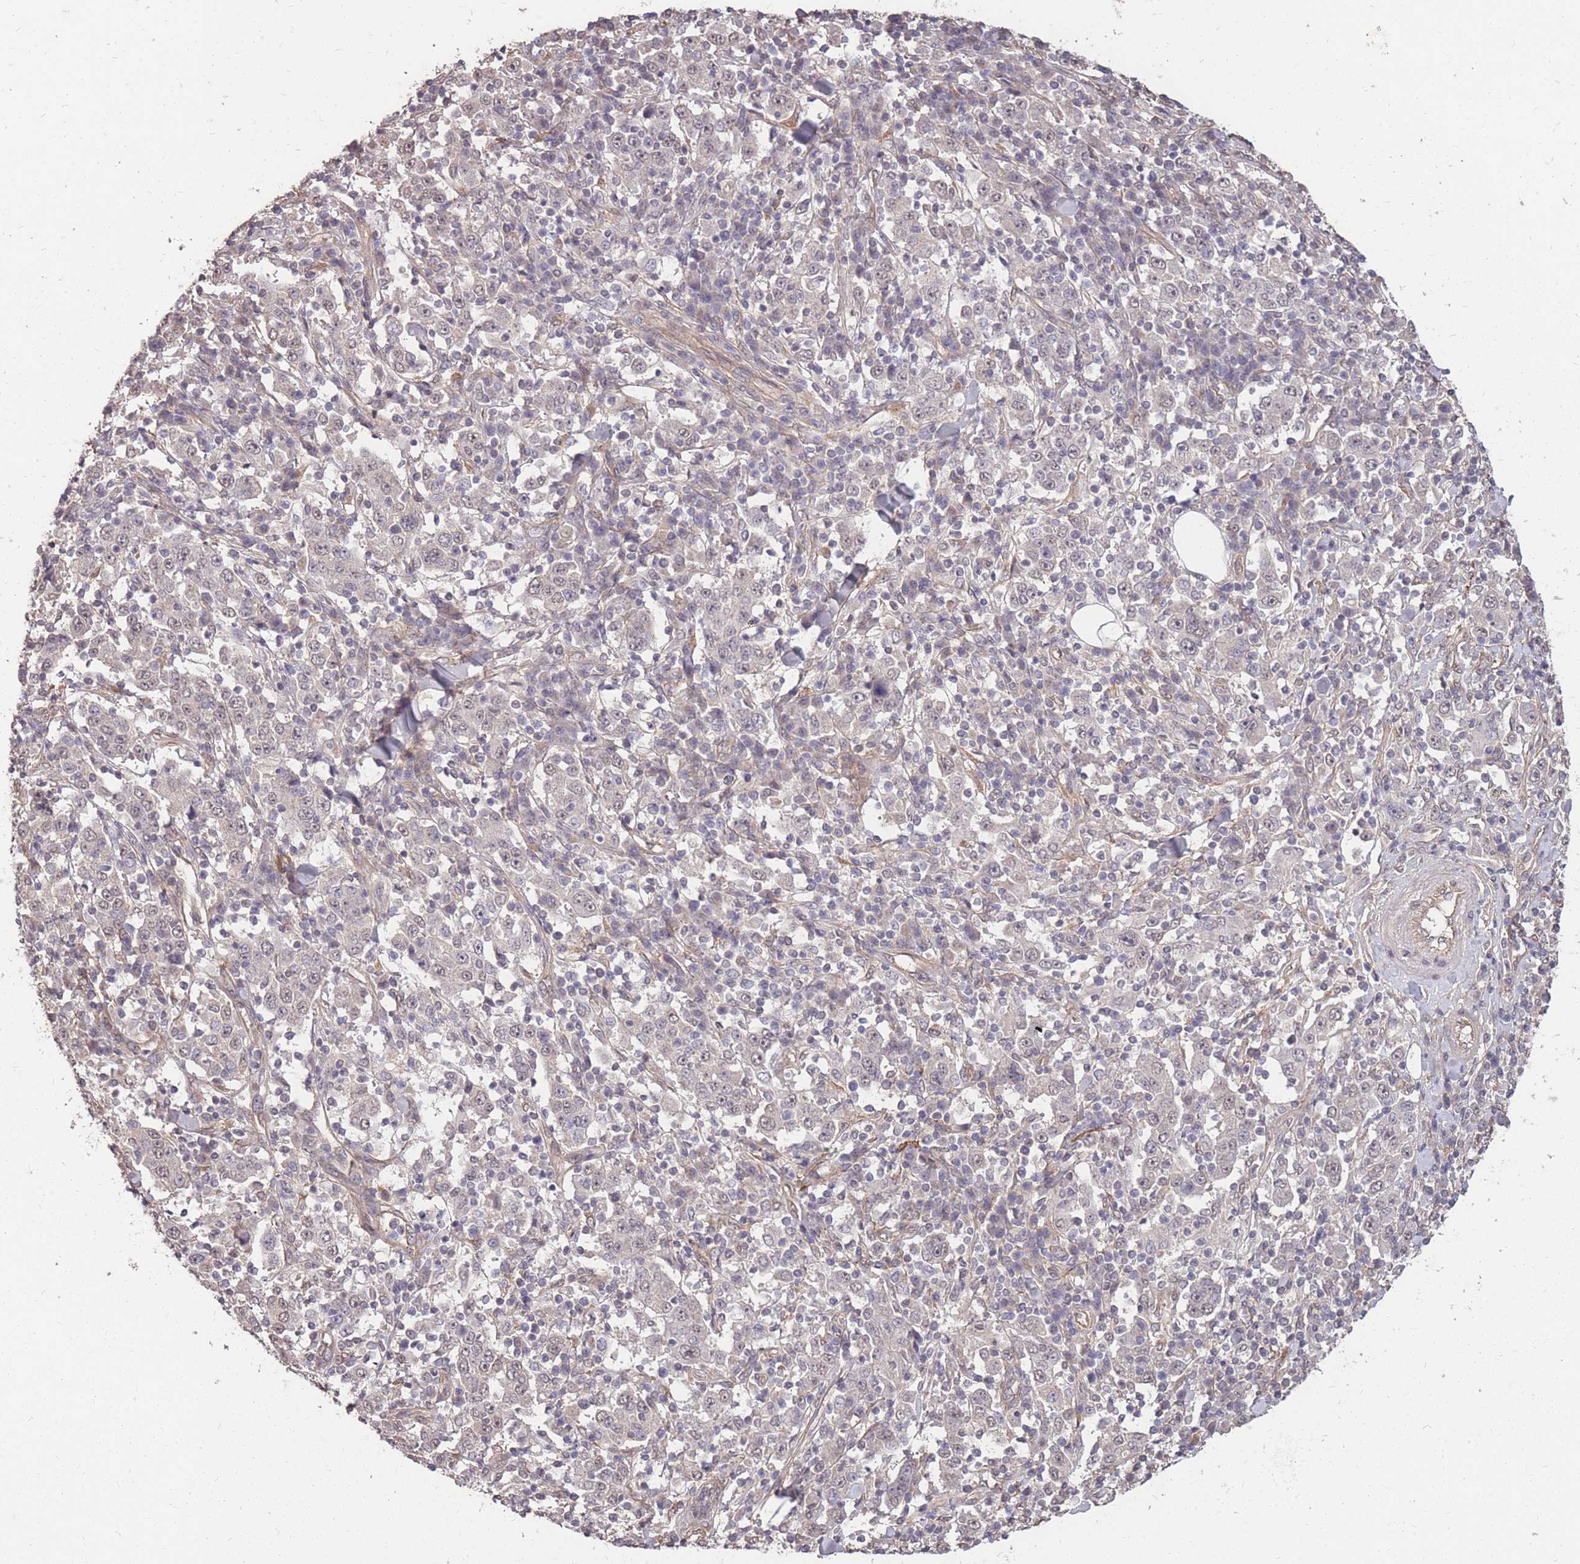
{"staining": {"intensity": "negative", "quantity": "none", "location": "none"}, "tissue": "stomach cancer", "cell_type": "Tumor cells", "image_type": "cancer", "snomed": [{"axis": "morphology", "description": "Normal tissue, NOS"}, {"axis": "morphology", "description": "Adenocarcinoma, NOS"}, {"axis": "topography", "description": "Stomach, upper"}, {"axis": "topography", "description": "Stomach"}], "caption": "The image demonstrates no staining of tumor cells in stomach adenocarcinoma.", "gene": "DYNC1LI2", "patient": {"sex": "male", "age": 59}}